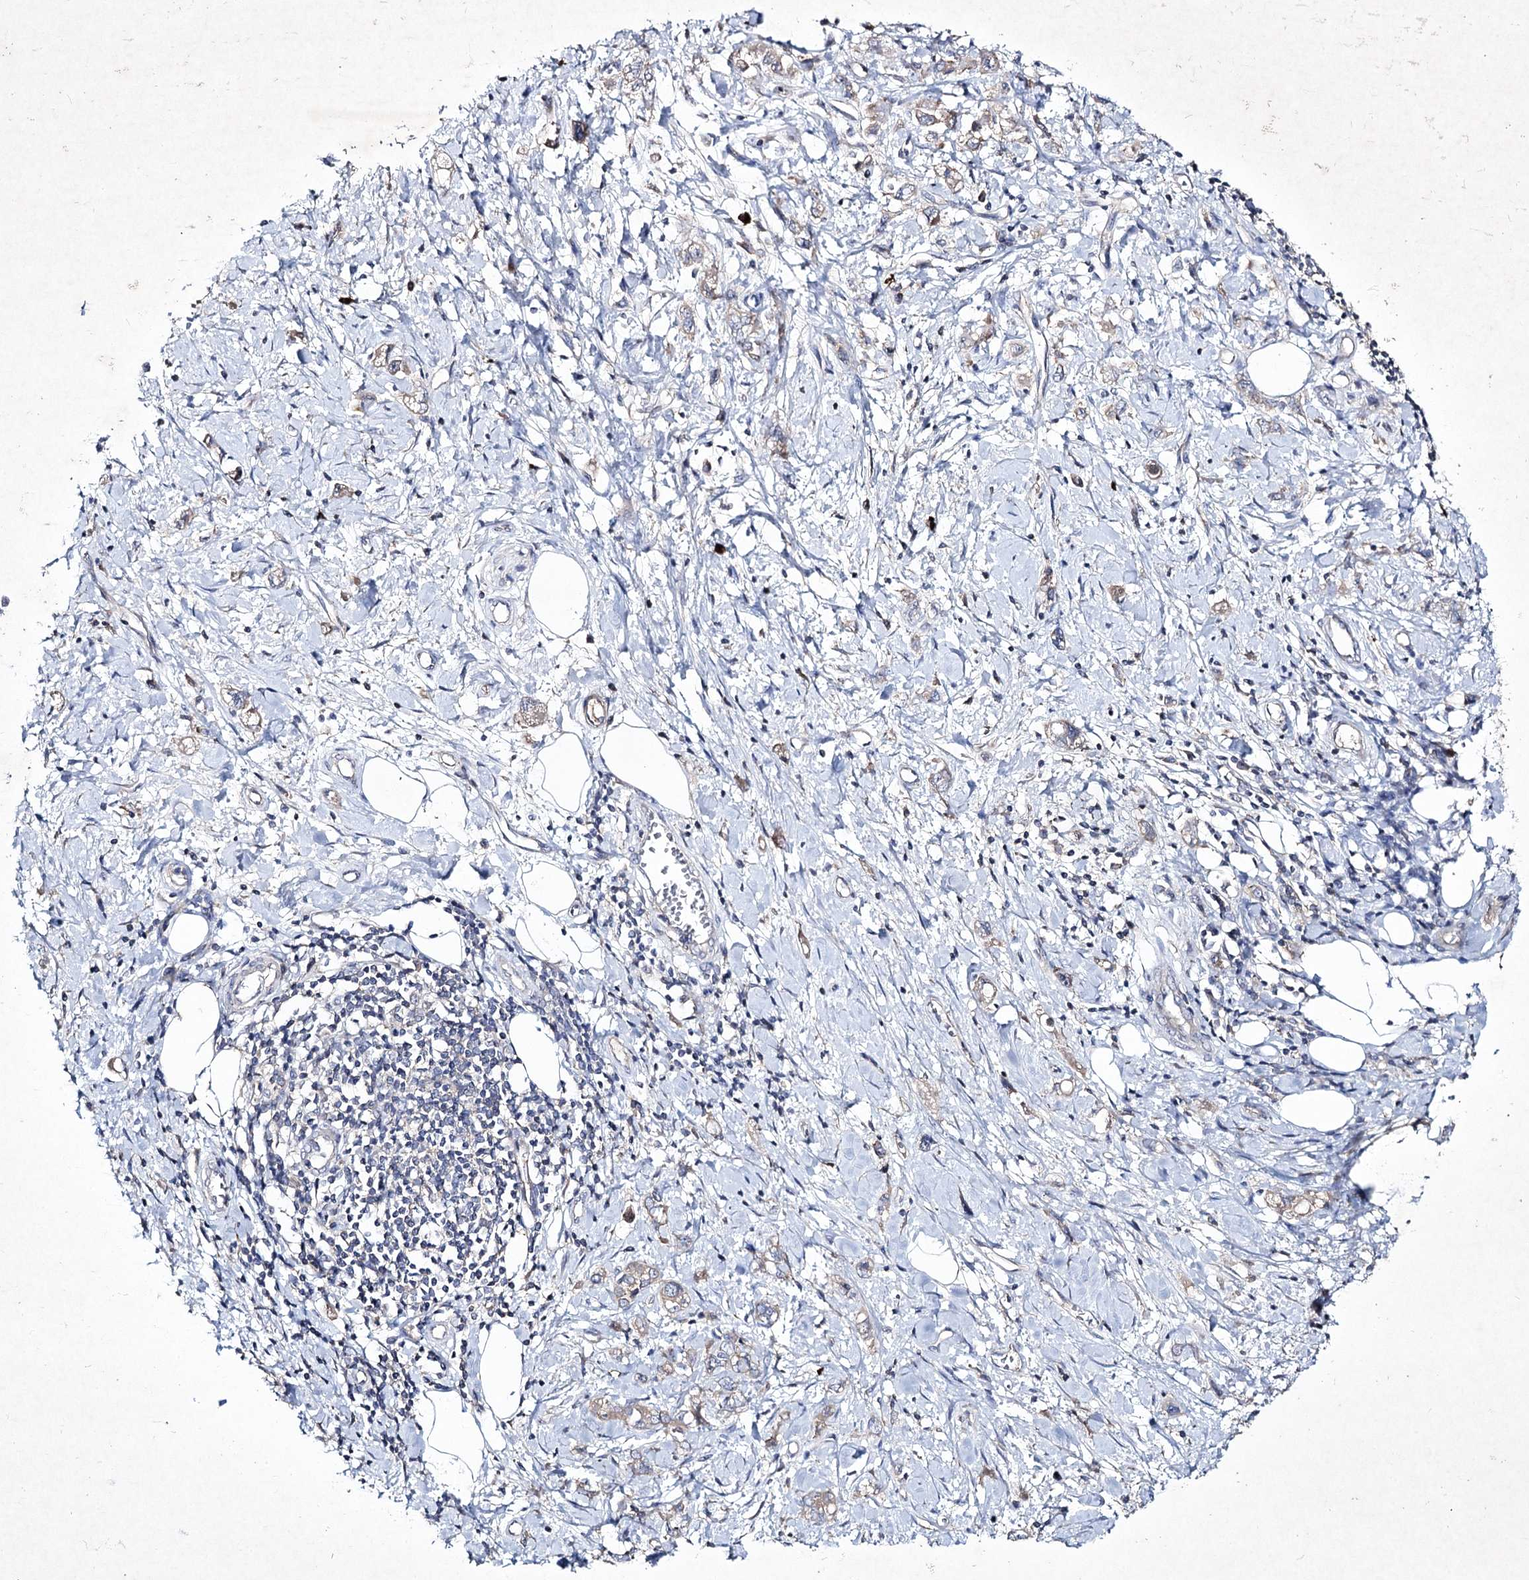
{"staining": {"intensity": "weak", "quantity": "<25%", "location": "cytoplasmic/membranous"}, "tissue": "stomach cancer", "cell_type": "Tumor cells", "image_type": "cancer", "snomed": [{"axis": "morphology", "description": "Adenocarcinoma, NOS"}, {"axis": "topography", "description": "Stomach"}], "caption": "IHC image of stomach cancer stained for a protein (brown), which displays no staining in tumor cells.", "gene": "SEMA4G", "patient": {"sex": "female", "age": 76}}